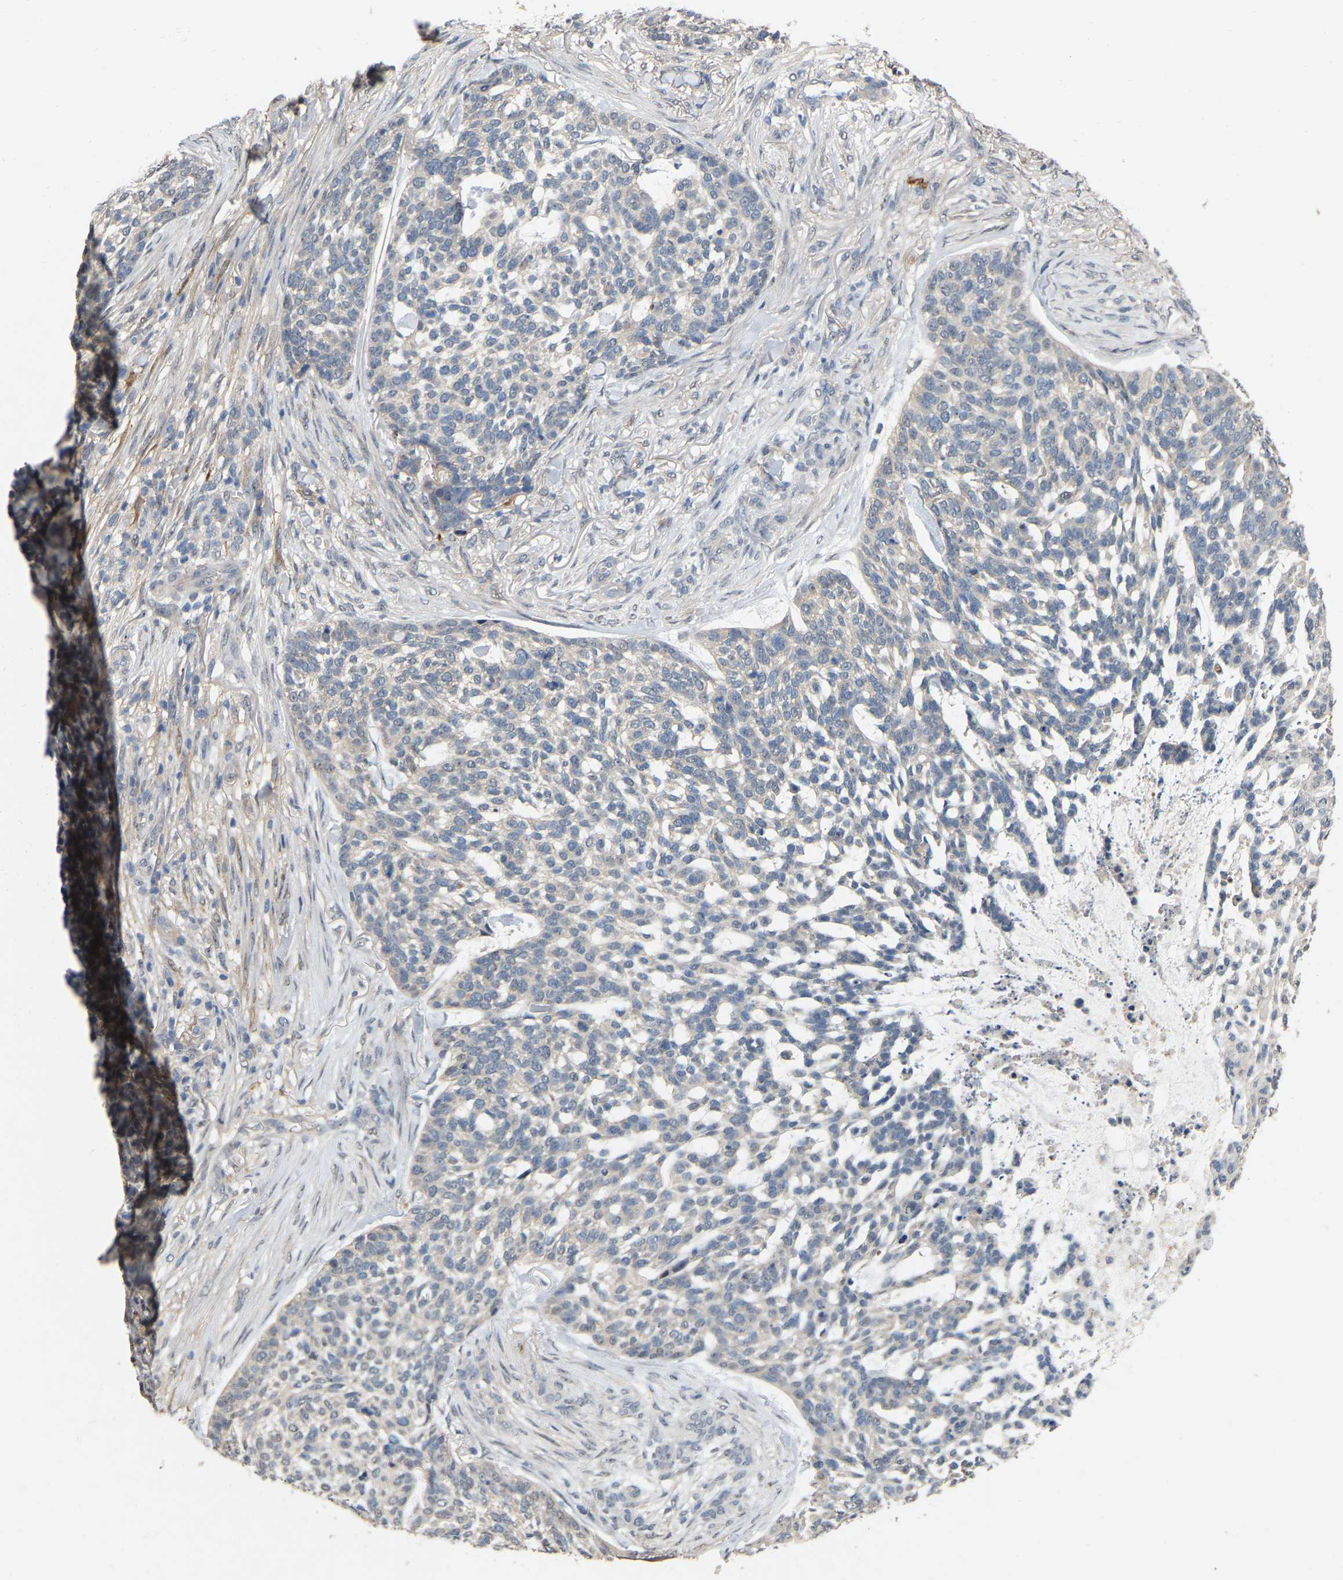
{"staining": {"intensity": "negative", "quantity": "none", "location": "none"}, "tissue": "skin cancer", "cell_type": "Tumor cells", "image_type": "cancer", "snomed": [{"axis": "morphology", "description": "Basal cell carcinoma"}, {"axis": "topography", "description": "Skin"}], "caption": "Immunohistochemical staining of human basal cell carcinoma (skin) demonstrates no significant expression in tumor cells.", "gene": "RUVBL1", "patient": {"sex": "female", "age": 64}}